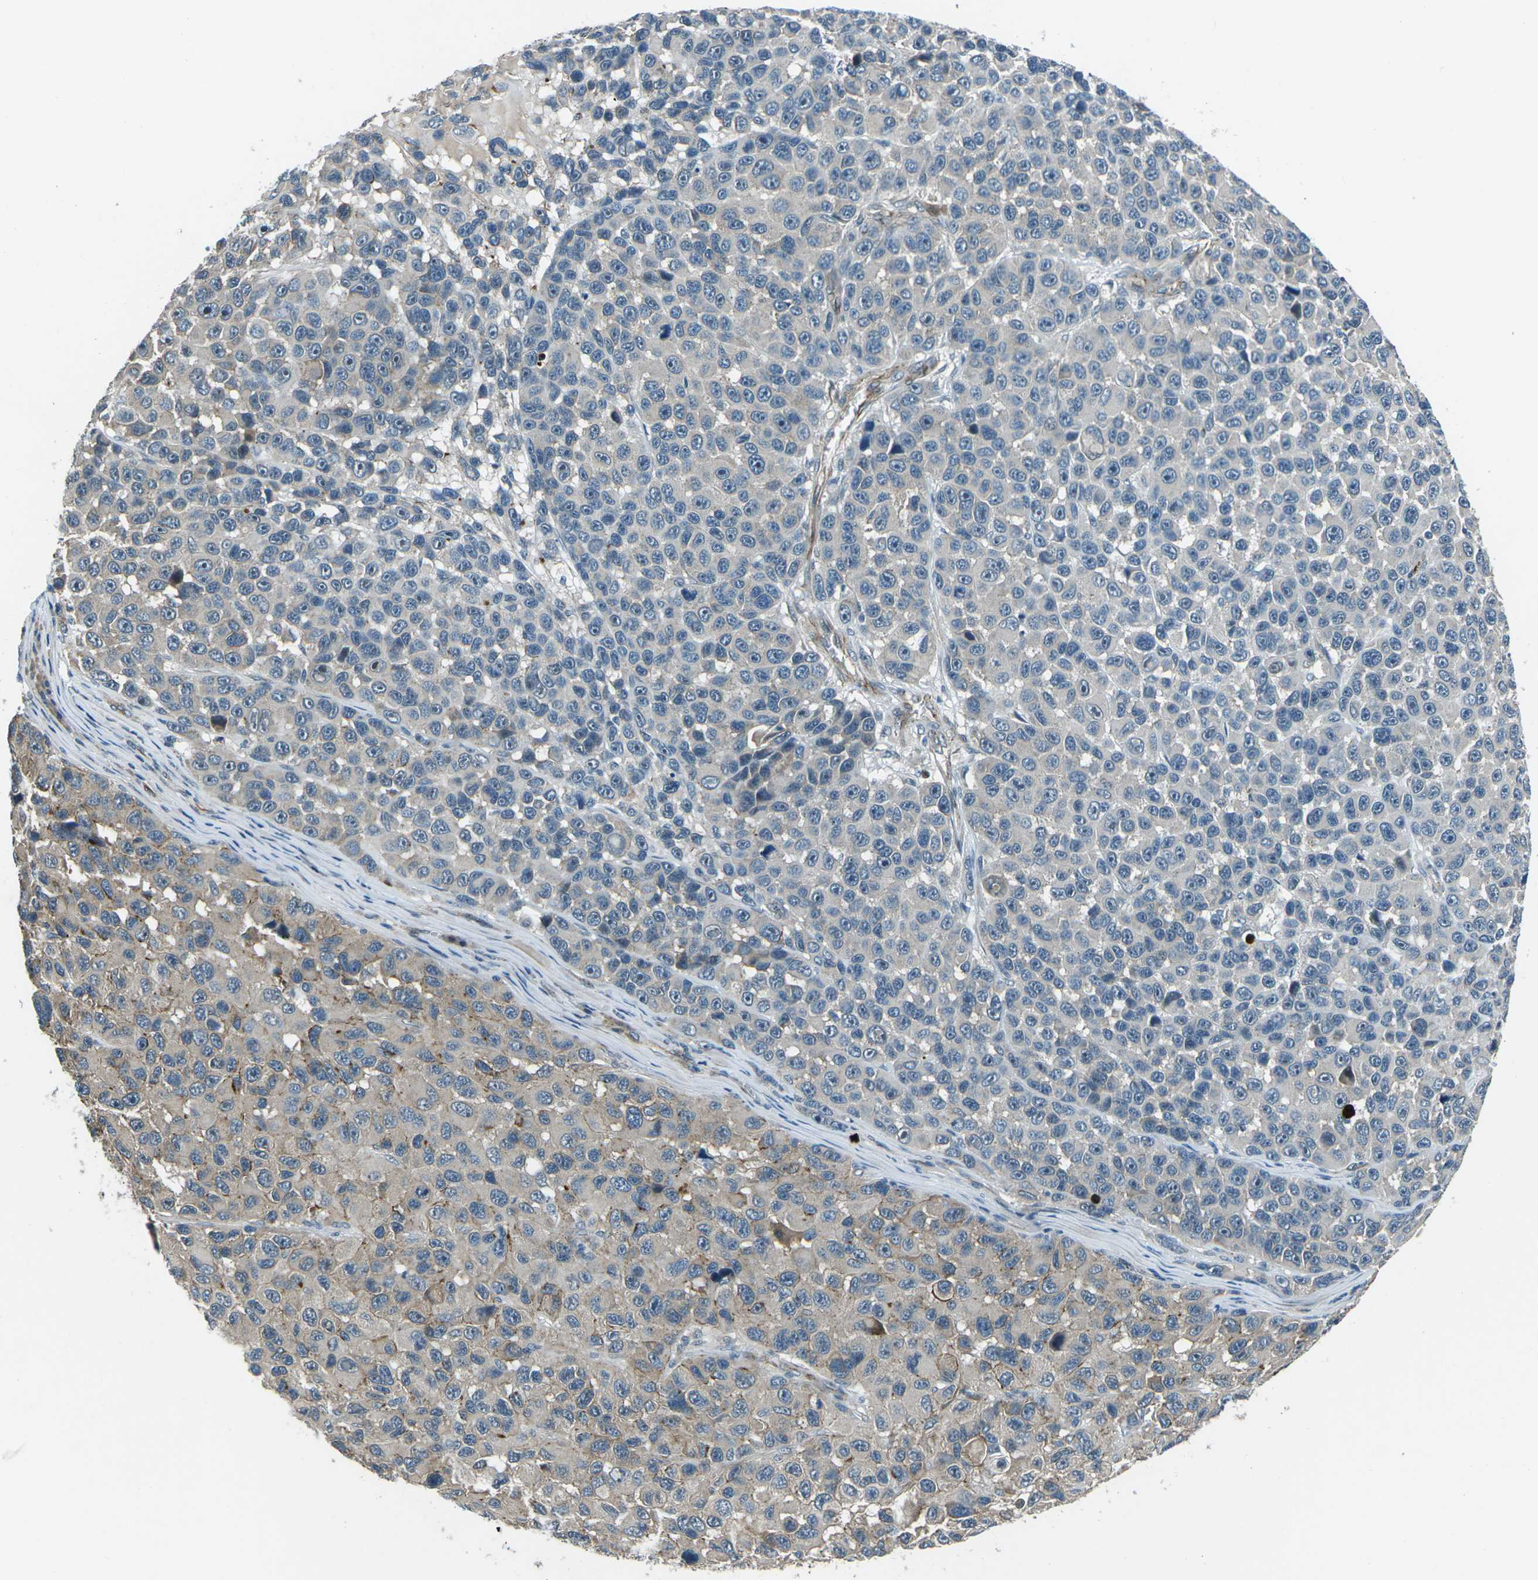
{"staining": {"intensity": "weak", "quantity": "<25%", "location": "cytoplasmic/membranous"}, "tissue": "melanoma", "cell_type": "Tumor cells", "image_type": "cancer", "snomed": [{"axis": "morphology", "description": "Malignant melanoma, NOS"}, {"axis": "topography", "description": "Skin"}], "caption": "Immunohistochemistry image of neoplastic tissue: melanoma stained with DAB reveals no significant protein positivity in tumor cells. (Brightfield microscopy of DAB (3,3'-diaminobenzidine) immunohistochemistry at high magnification).", "gene": "AFAP1", "patient": {"sex": "male", "age": 53}}